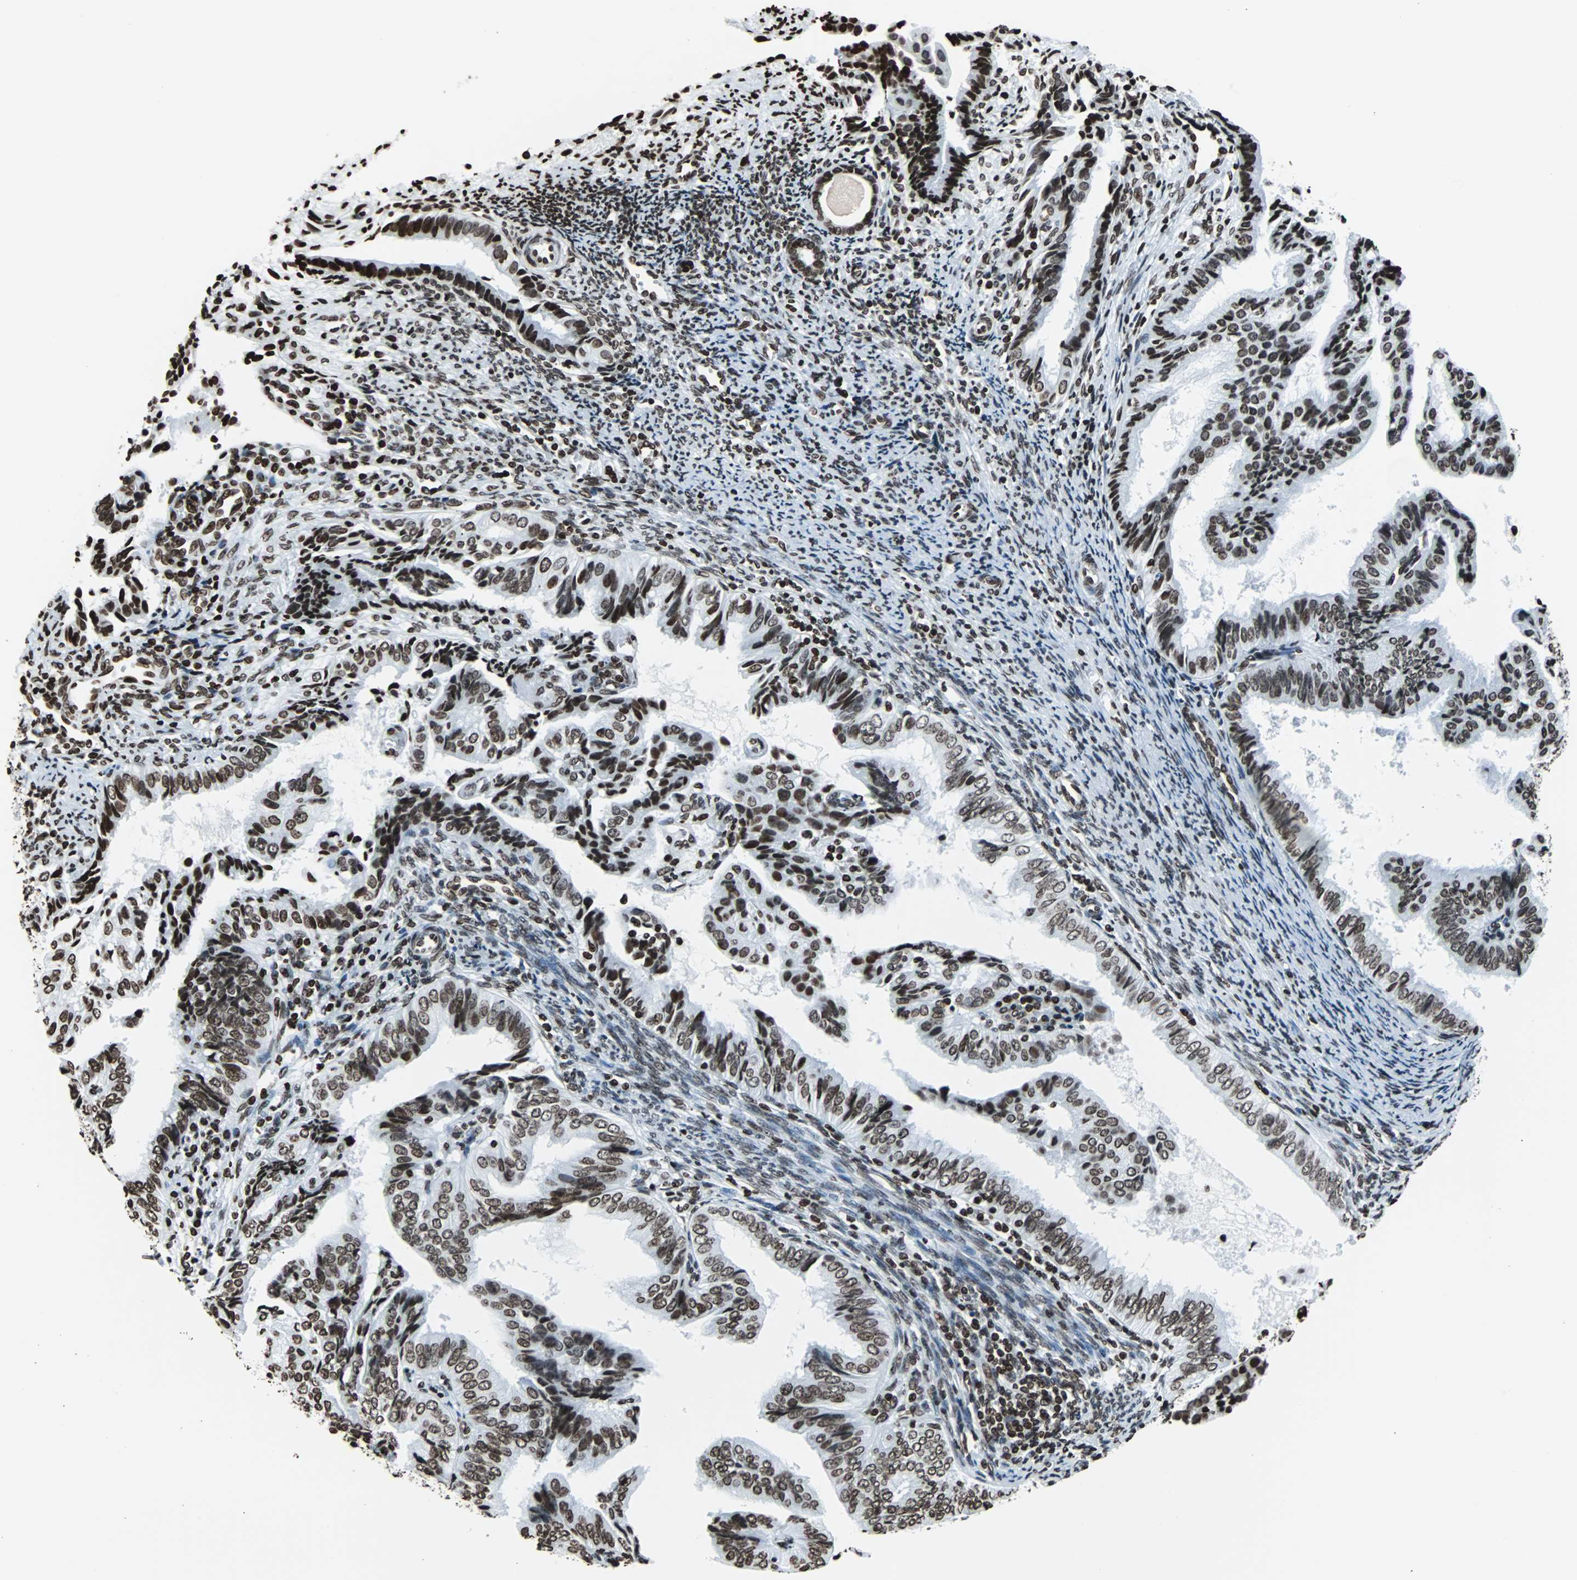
{"staining": {"intensity": "strong", "quantity": ">75%", "location": "nuclear"}, "tissue": "endometrial cancer", "cell_type": "Tumor cells", "image_type": "cancer", "snomed": [{"axis": "morphology", "description": "Adenocarcinoma, NOS"}, {"axis": "topography", "description": "Endometrium"}], "caption": "Endometrial adenocarcinoma was stained to show a protein in brown. There is high levels of strong nuclear expression in about >75% of tumor cells.", "gene": "H2BC18", "patient": {"sex": "female", "age": 58}}